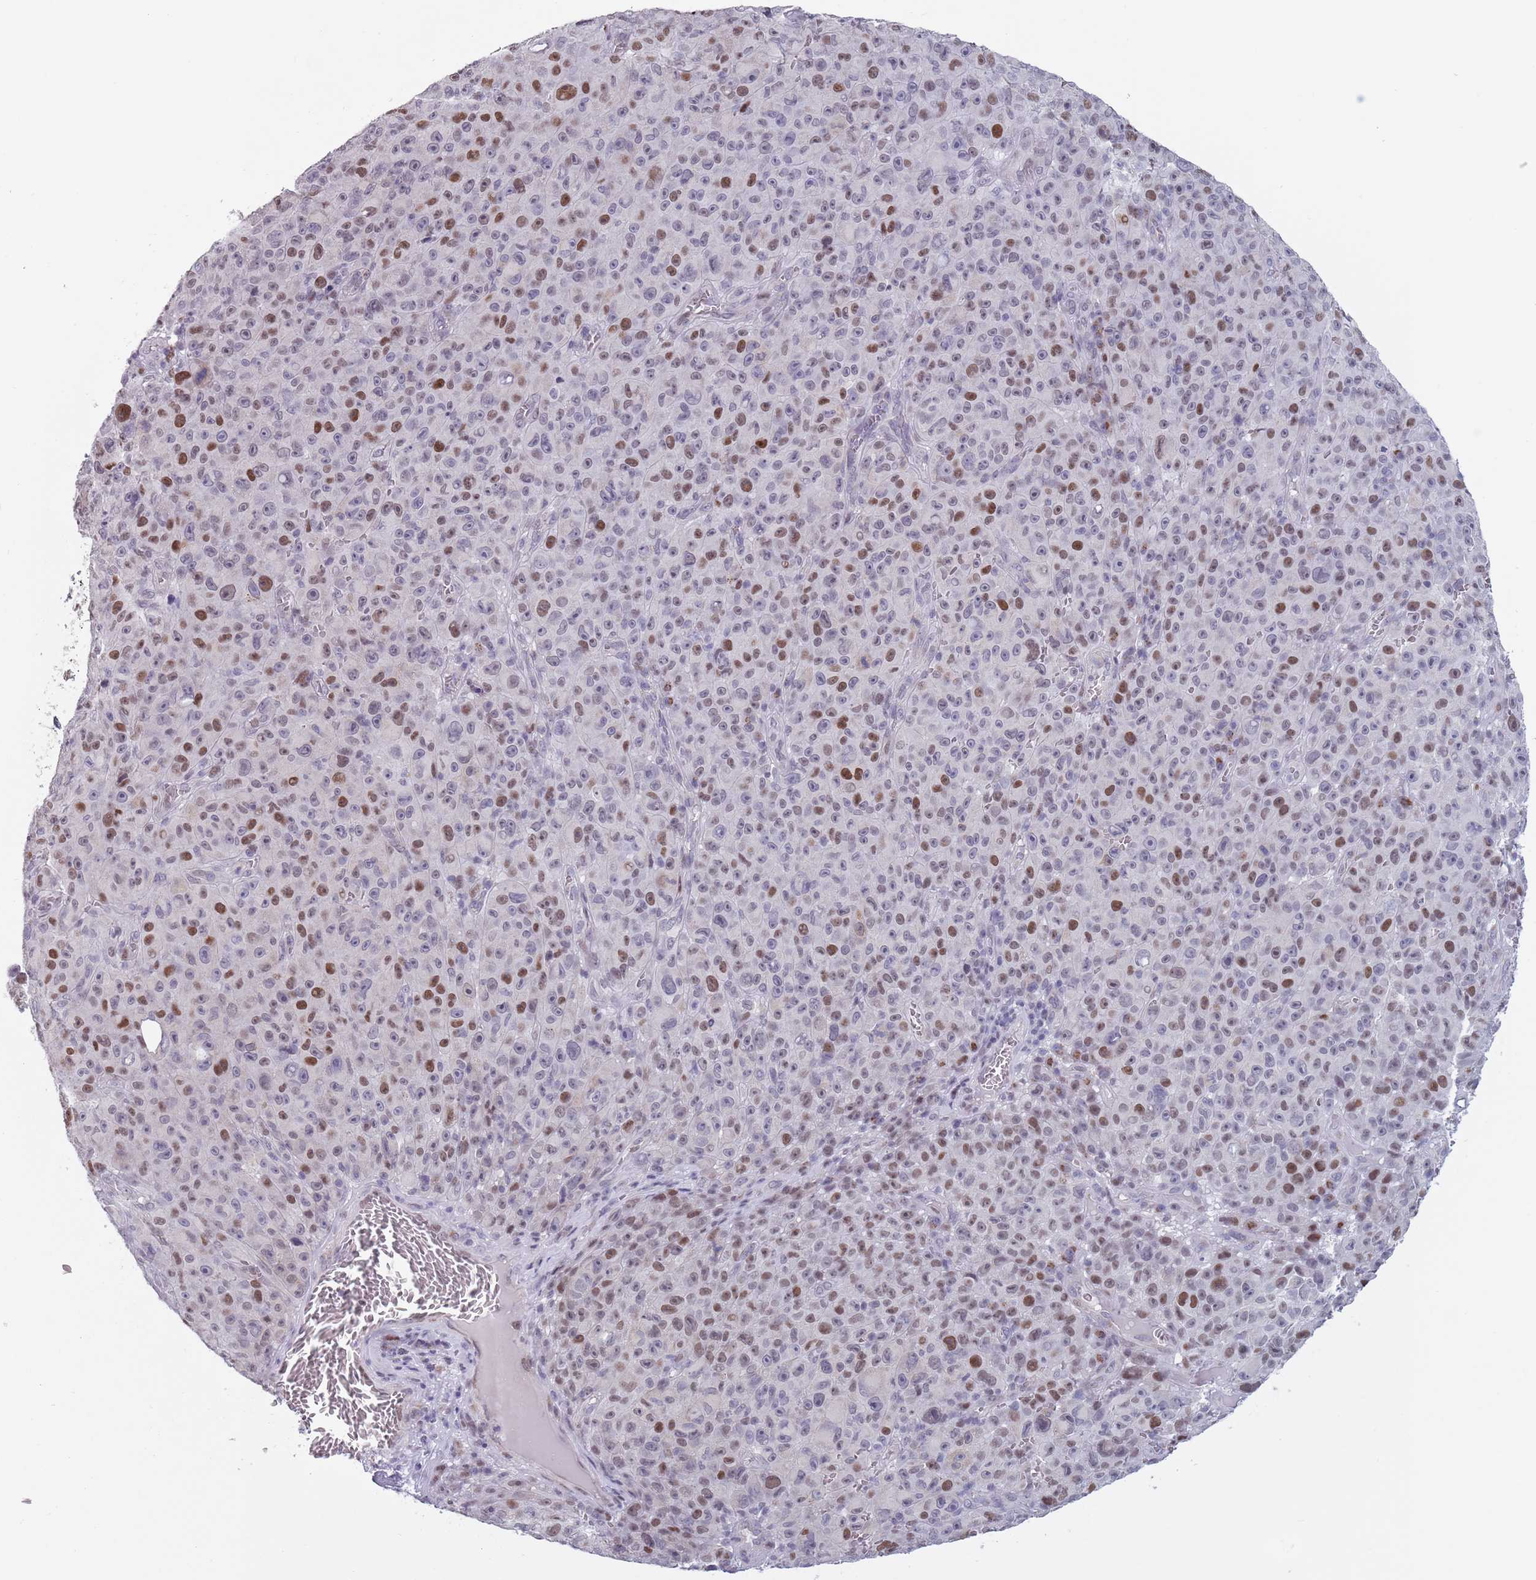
{"staining": {"intensity": "moderate", "quantity": "25%-75%", "location": "nuclear"}, "tissue": "melanoma", "cell_type": "Tumor cells", "image_type": "cancer", "snomed": [{"axis": "morphology", "description": "Malignant melanoma, NOS"}, {"axis": "topography", "description": "Skin"}], "caption": "Moderate nuclear protein staining is identified in approximately 25%-75% of tumor cells in malignant melanoma.", "gene": "ZKSCAN2", "patient": {"sex": "female", "age": 82}}